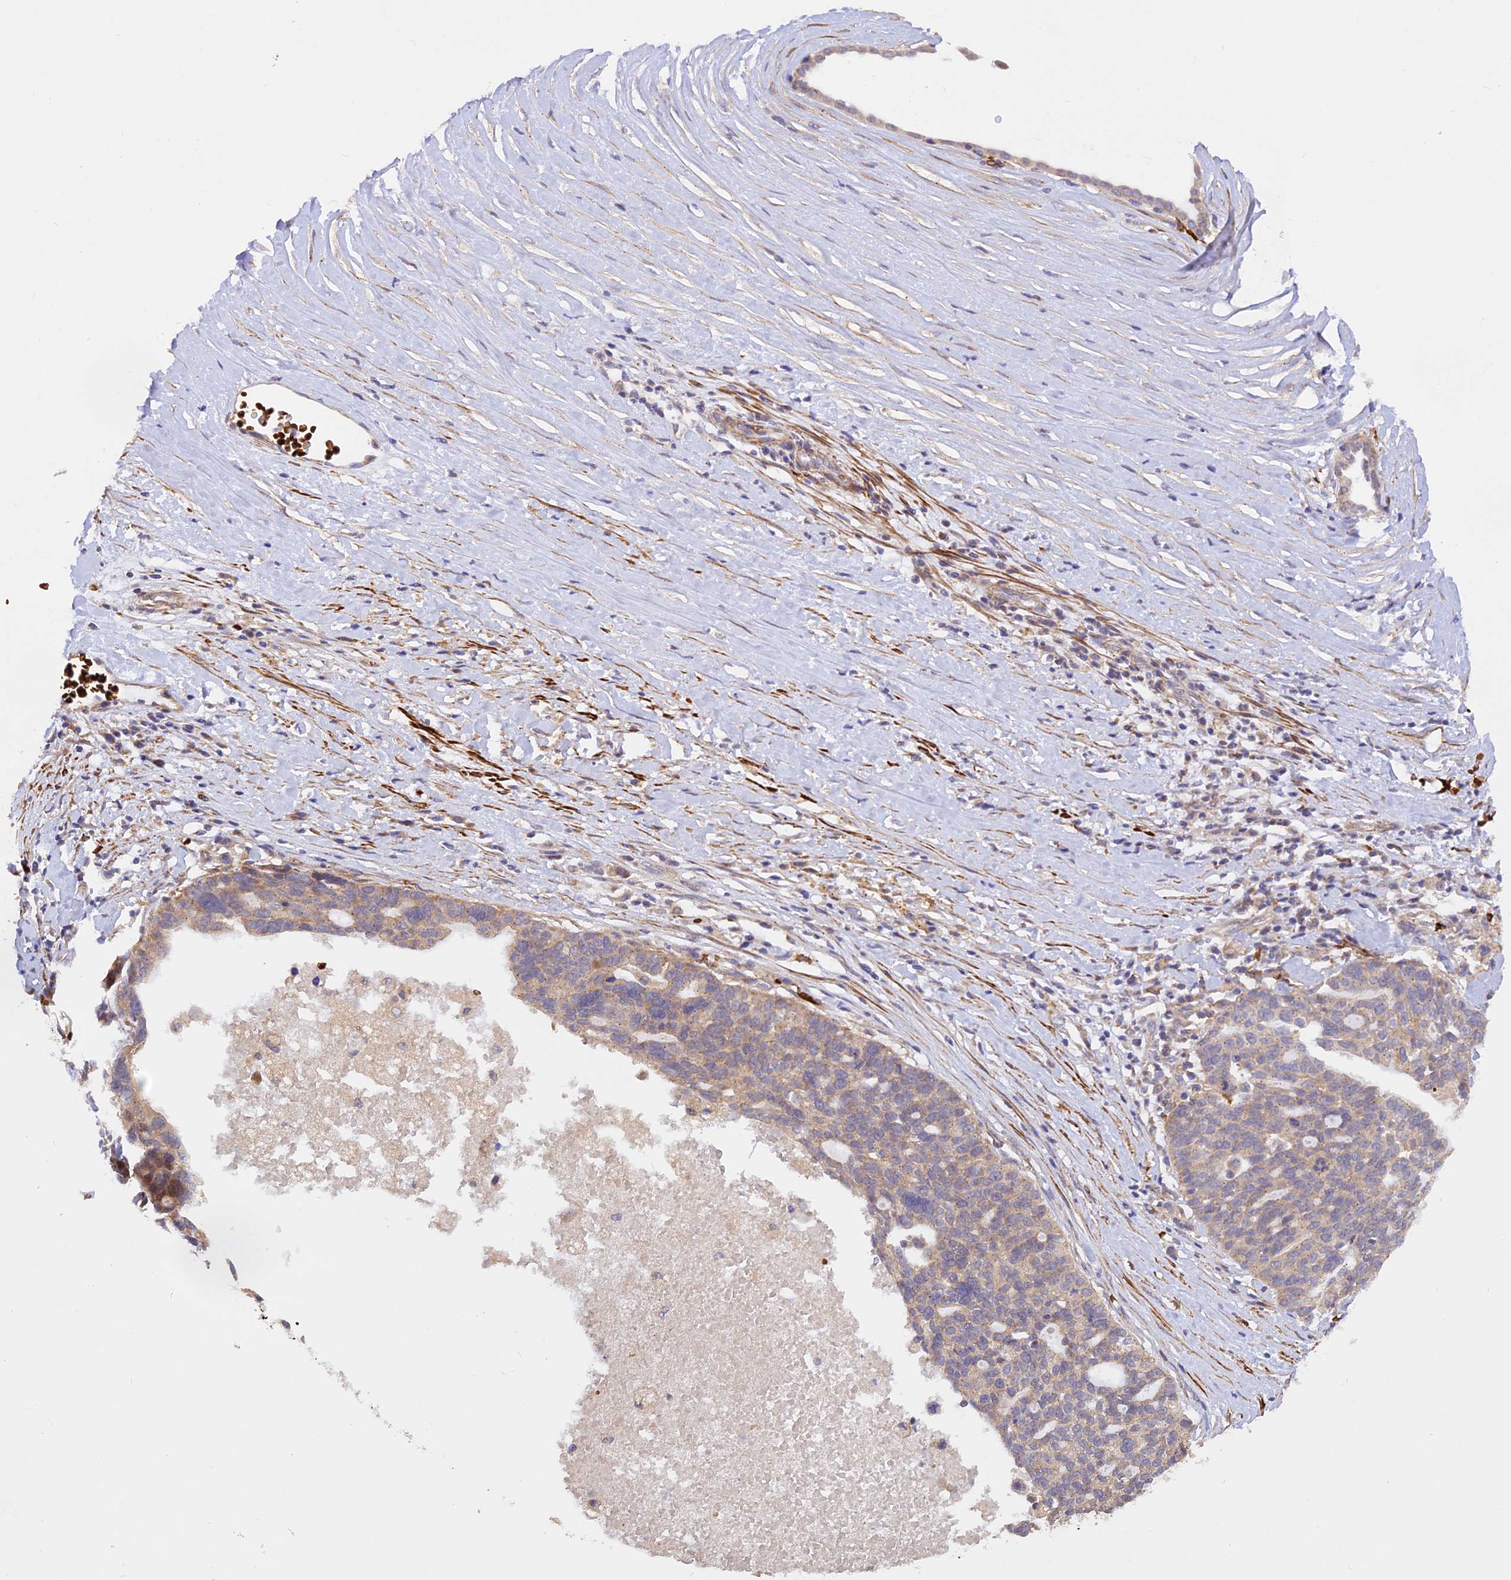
{"staining": {"intensity": "moderate", "quantity": "<25%", "location": "cytoplasmic/membranous"}, "tissue": "ovarian cancer", "cell_type": "Tumor cells", "image_type": "cancer", "snomed": [{"axis": "morphology", "description": "Cystadenocarcinoma, serous, NOS"}, {"axis": "topography", "description": "Ovary"}], "caption": "Ovarian serous cystadenocarcinoma stained with a protein marker reveals moderate staining in tumor cells.", "gene": "WDFY4", "patient": {"sex": "female", "age": 59}}